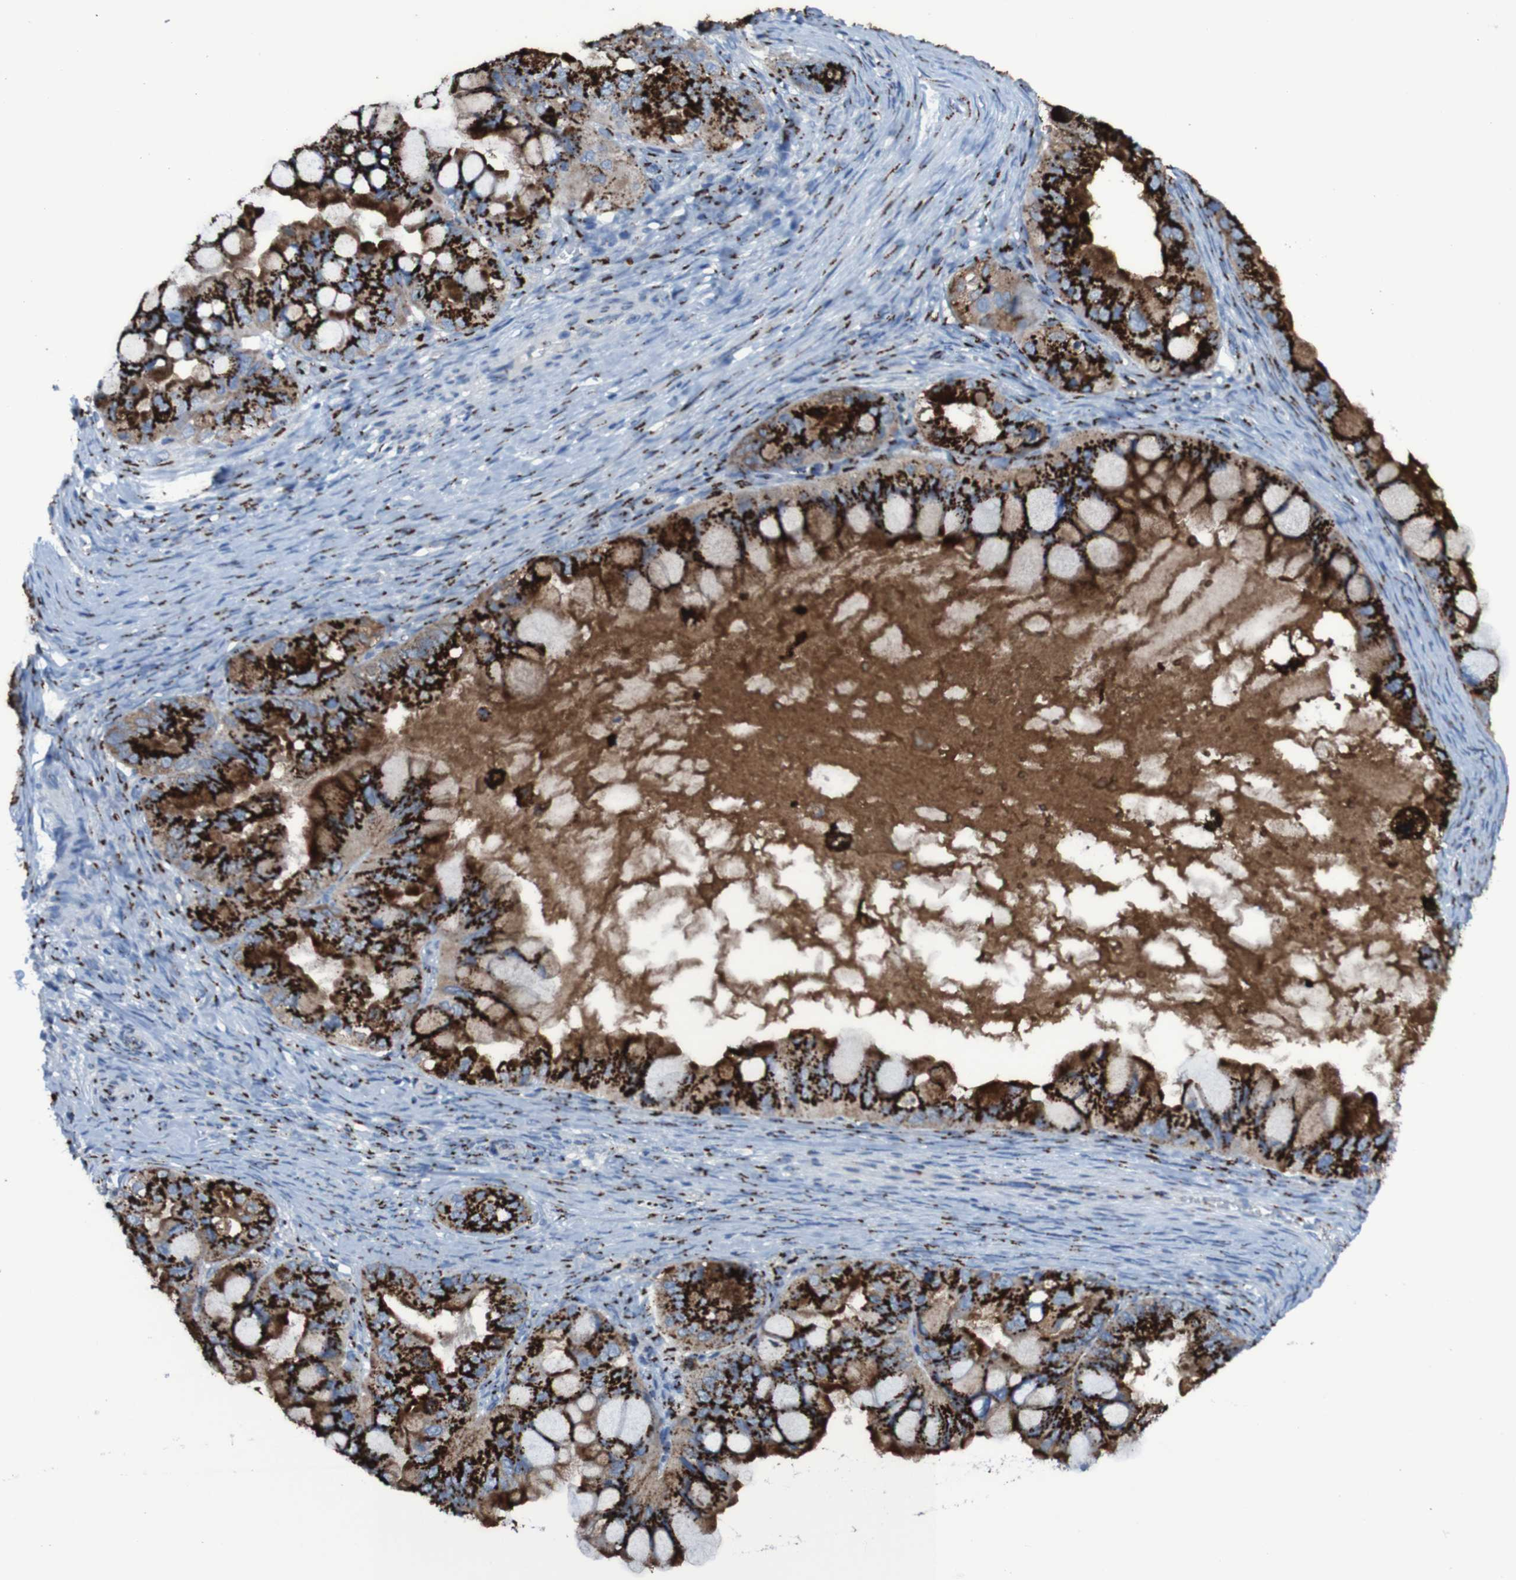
{"staining": {"intensity": "strong", "quantity": ">75%", "location": "cytoplasmic/membranous"}, "tissue": "ovarian cancer", "cell_type": "Tumor cells", "image_type": "cancer", "snomed": [{"axis": "morphology", "description": "Cystadenocarcinoma, mucinous, NOS"}, {"axis": "topography", "description": "Ovary"}], "caption": "Protein staining of mucinous cystadenocarcinoma (ovarian) tissue demonstrates strong cytoplasmic/membranous staining in about >75% of tumor cells. Immunohistochemistry stains the protein in brown and the nuclei are stained blue.", "gene": "GOLM1", "patient": {"sex": "female", "age": 80}}